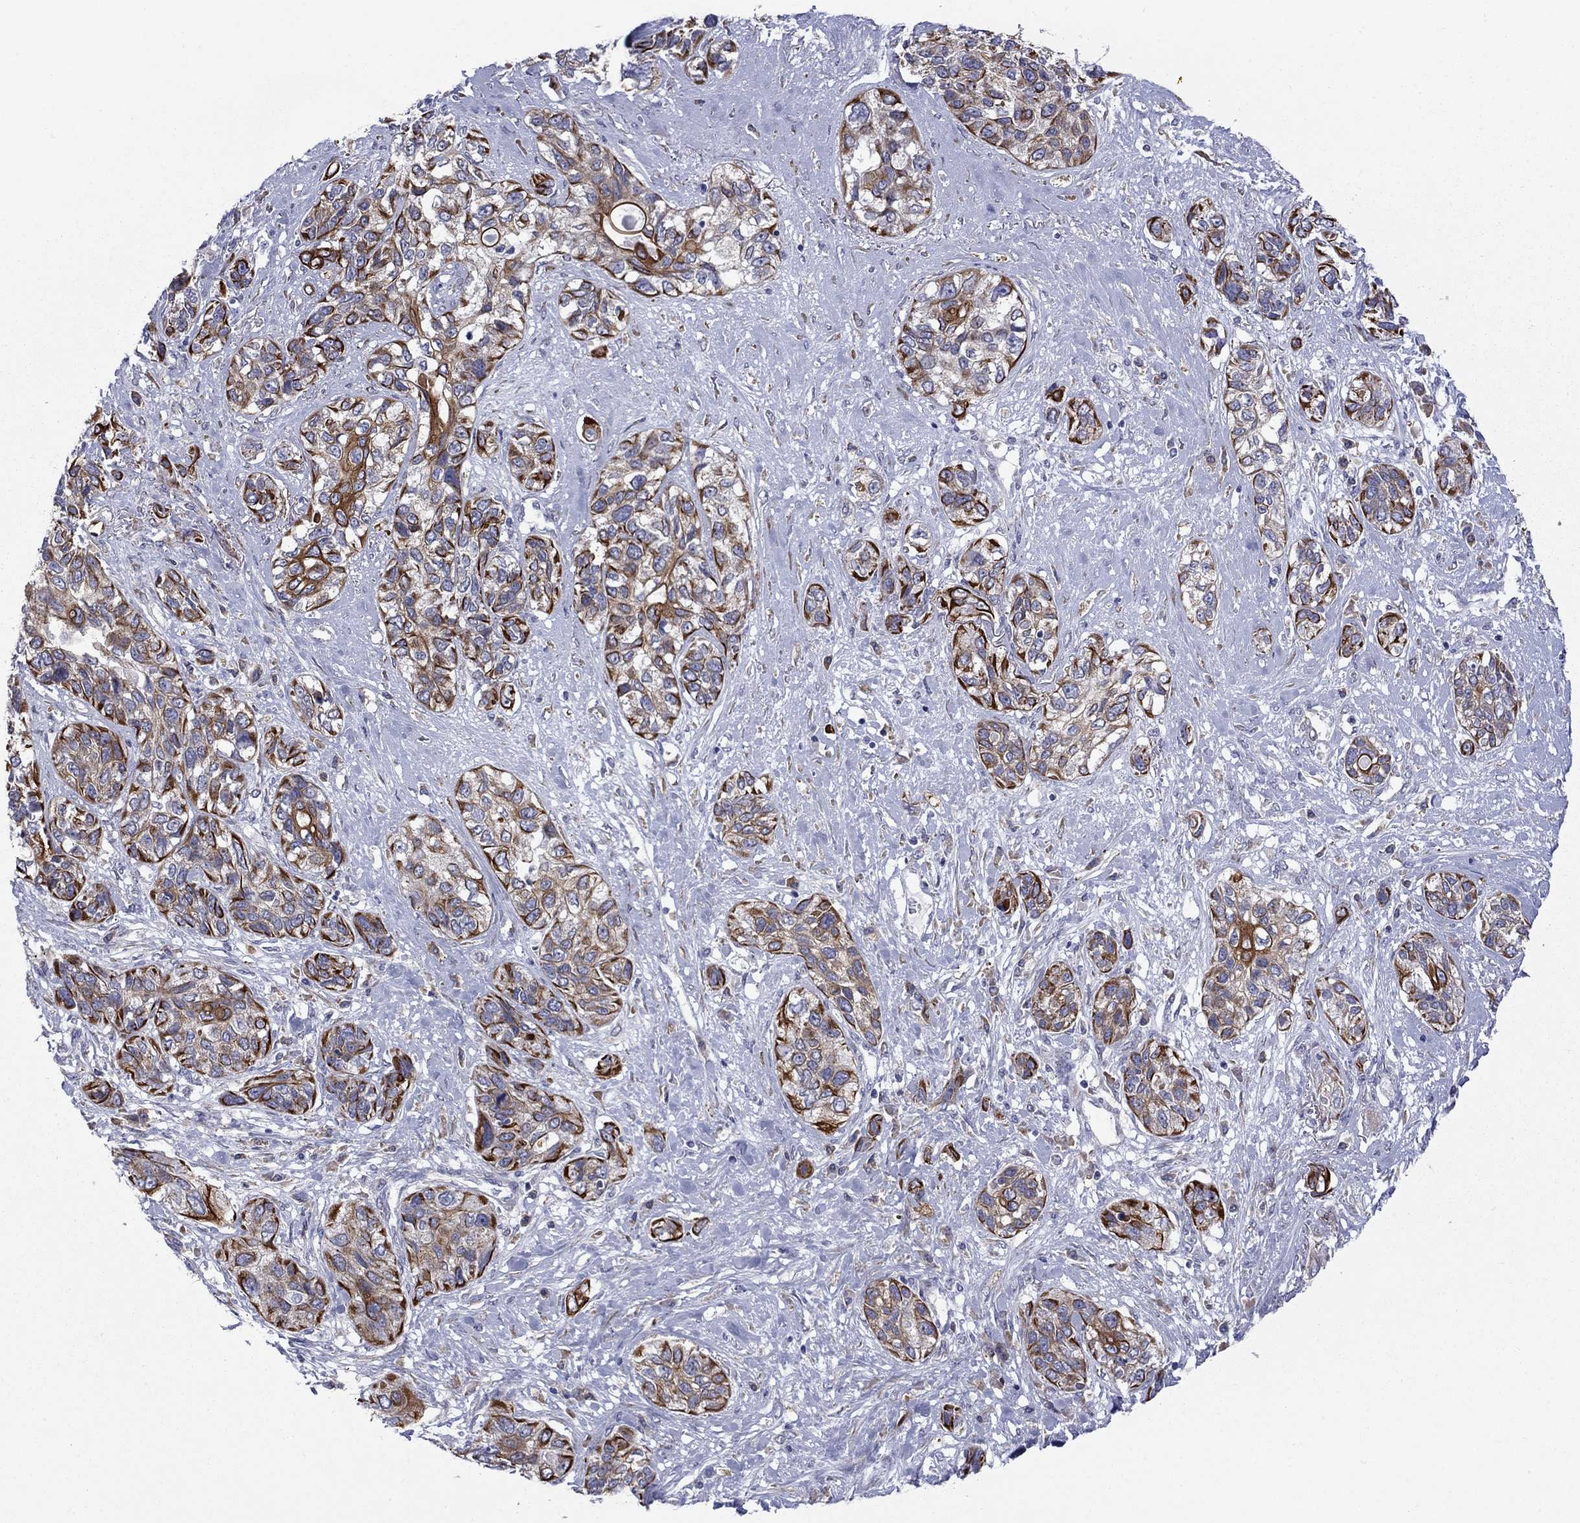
{"staining": {"intensity": "strong", "quantity": "25%-75%", "location": "cytoplasmic/membranous,nuclear"}, "tissue": "lung cancer", "cell_type": "Tumor cells", "image_type": "cancer", "snomed": [{"axis": "morphology", "description": "Squamous cell carcinoma, NOS"}, {"axis": "topography", "description": "Lung"}], "caption": "DAB immunohistochemical staining of lung squamous cell carcinoma displays strong cytoplasmic/membranous and nuclear protein staining in about 25%-75% of tumor cells. The protein of interest is shown in brown color, while the nuclei are stained blue.", "gene": "TMPRSS11A", "patient": {"sex": "female", "age": 70}}